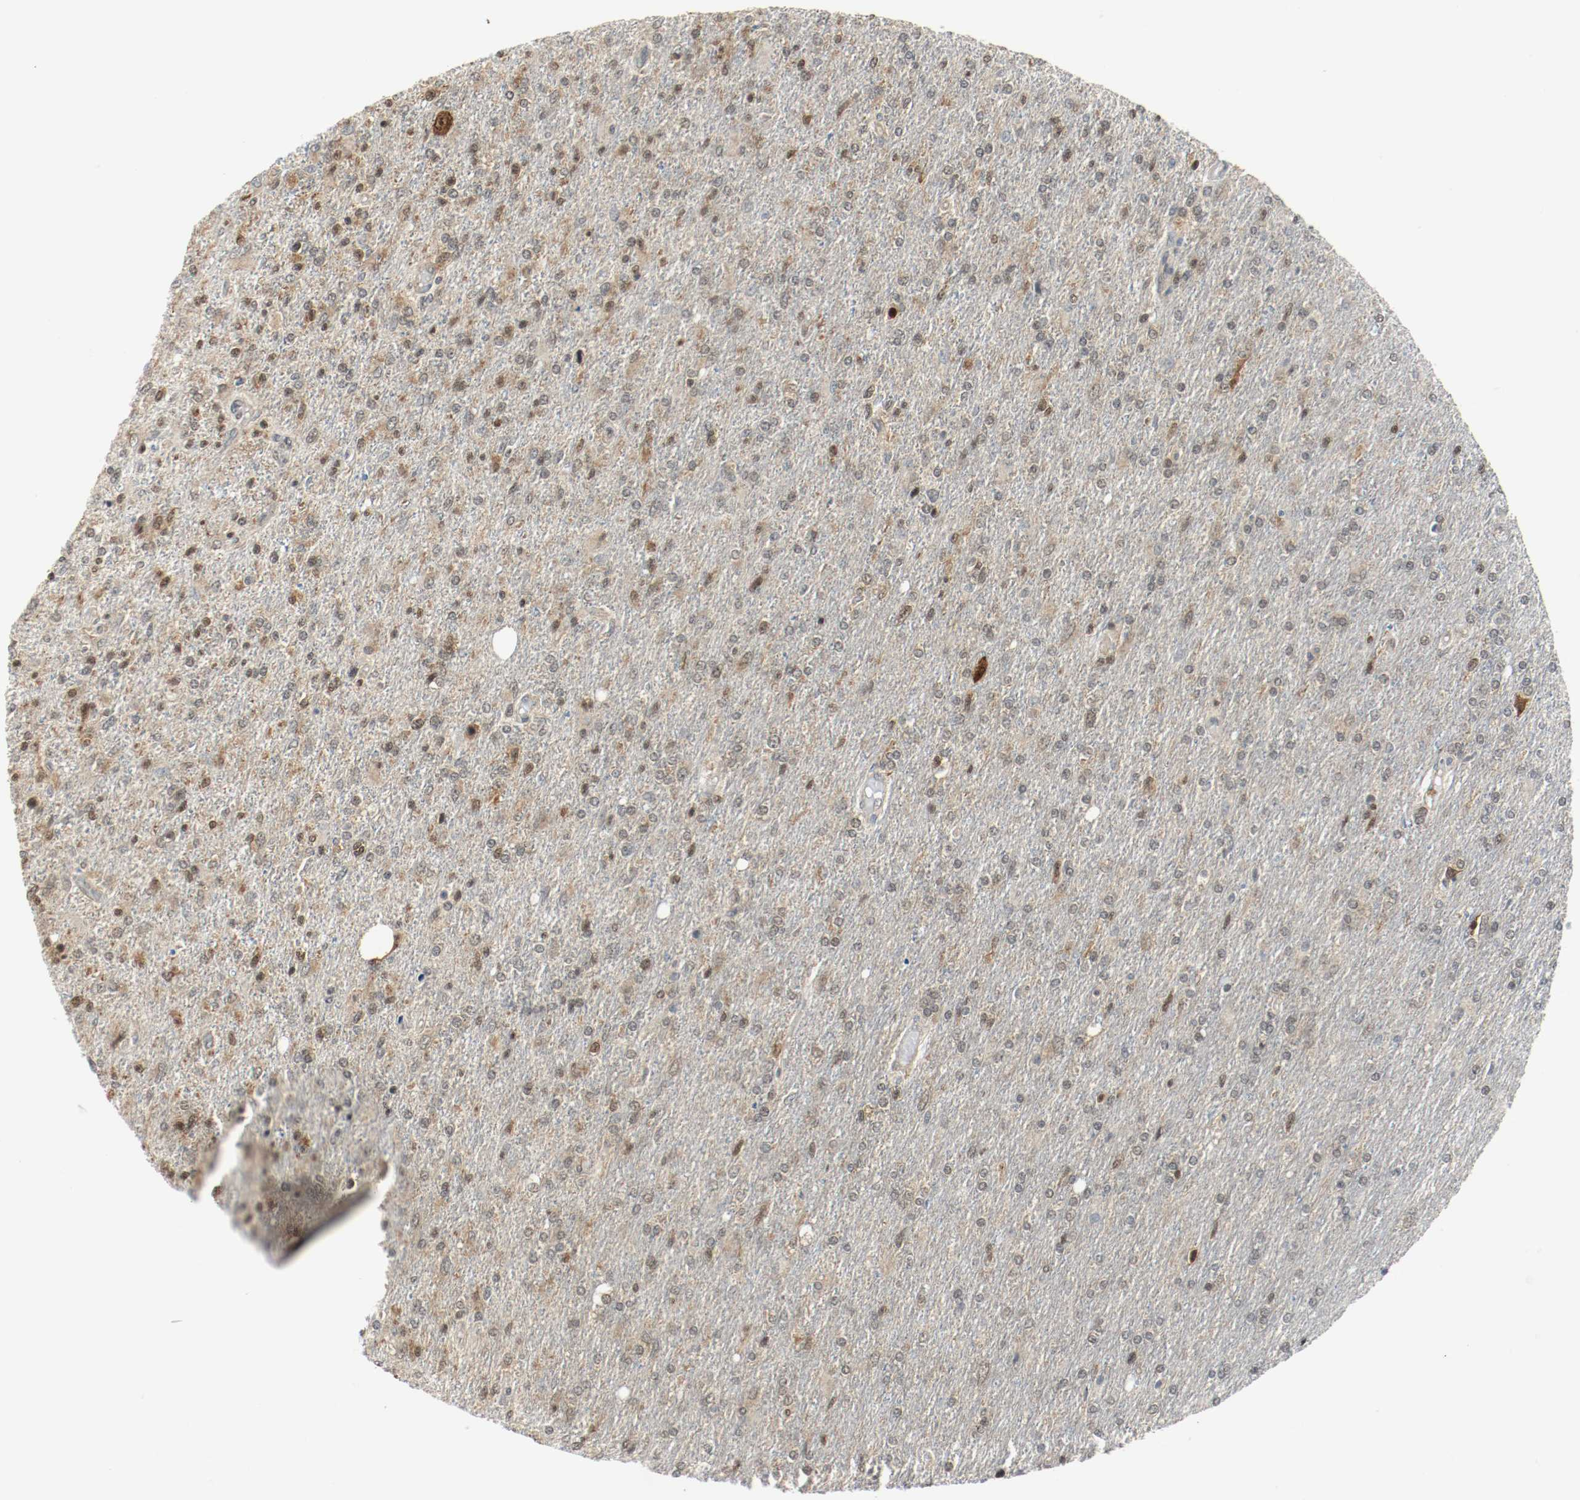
{"staining": {"intensity": "weak", "quantity": "25%-75%", "location": "cytoplasmic/membranous,nuclear"}, "tissue": "glioma", "cell_type": "Tumor cells", "image_type": "cancer", "snomed": [{"axis": "morphology", "description": "Glioma, malignant, High grade"}, {"axis": "topography", "description": "Cerebral cortex"}], "caption": "DAB immunohistochemical staining of human glioma demonstrates weak cytoplasmic/membranous and nuclear protein expression in approximately 25%-75% of tumor cells. (DAB (3,3'-diaminobenzidine) = brown stain, brightfield microscopy at high magnification).", "gene": "PPME1", "patient": {"sex": "male", "age": 76}}